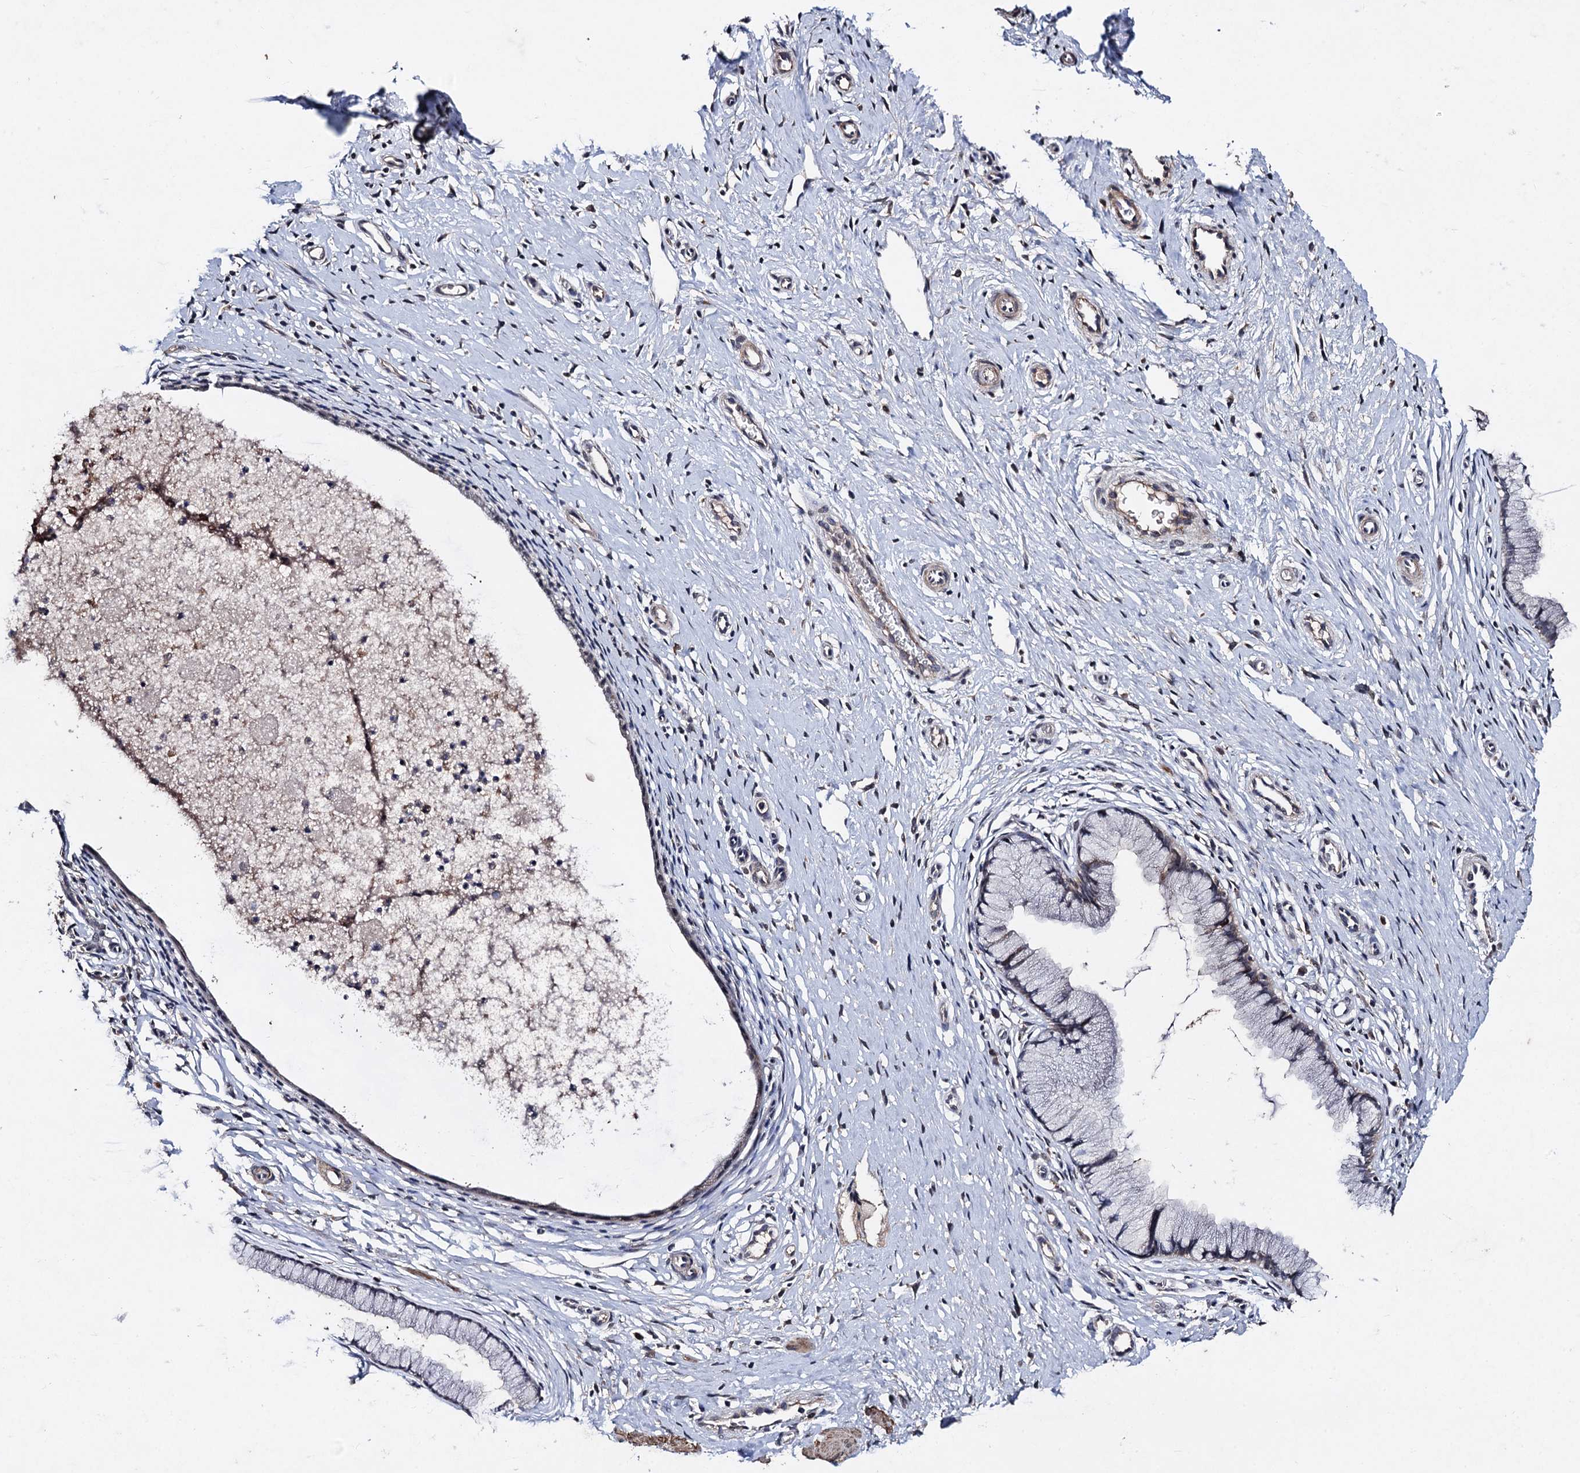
{"staining": {"intensity": "weak", "quantity": "<25%", "location": "cytoplasmic/membranous"}, "tissue": "cervix", "cell_type": "Glandular cells", "image_type": "normal", "snomed": [{"axis": "morphology", "description": "Normal tissue, NOS"}, {"axis": "topography", "description": "Cervix"}], "caption": "The immunohistochemistry (IHC) photomicrograph has no significant expression in glandular cells of cervix. The staining is performed using DAB brown chromogen with nuclei counter-stained in using hematoxylin.", "gene": "PPTC7", "patient": {"sex": "female", "age": 36}}